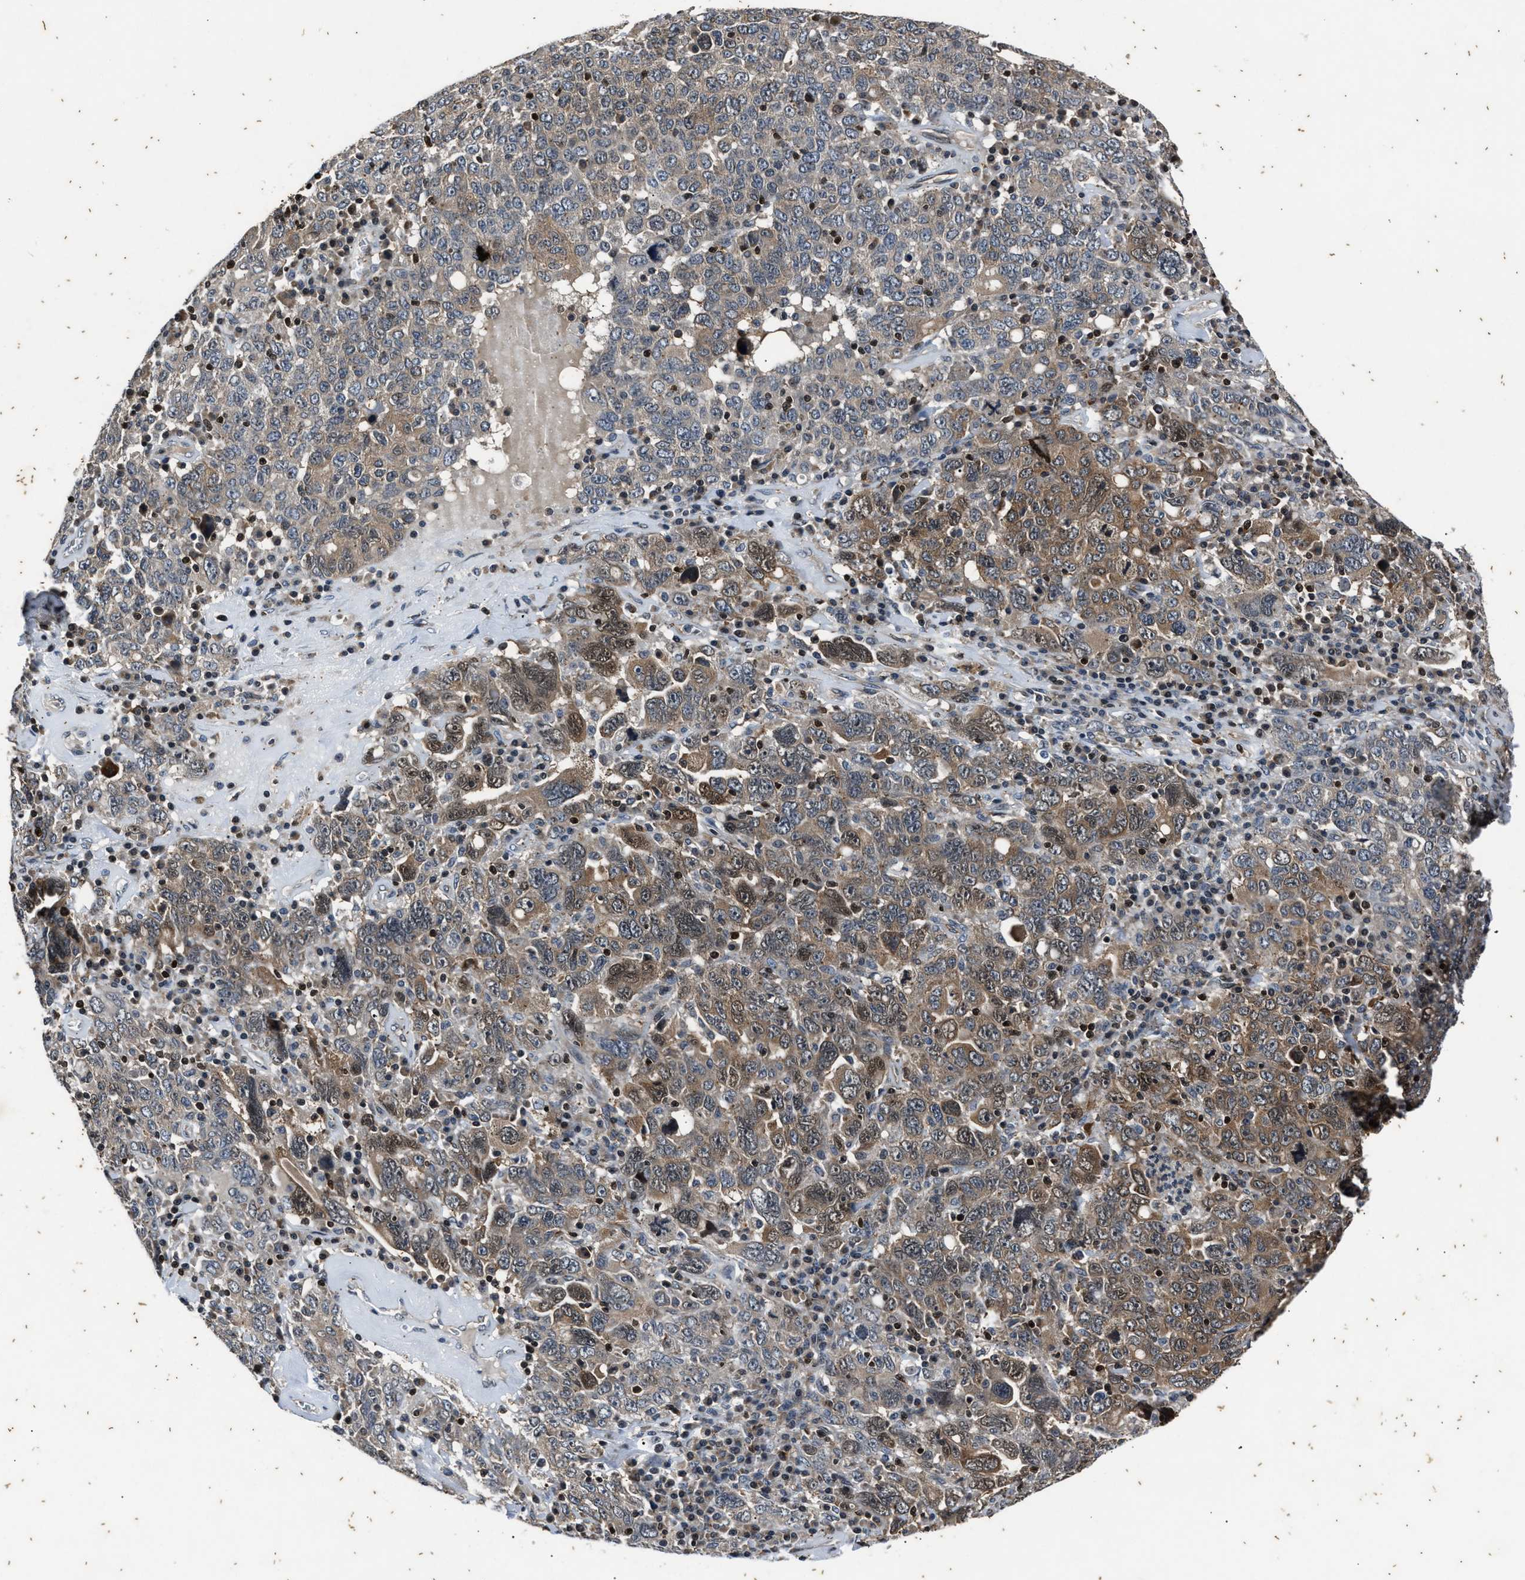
{"staining": {"intensity": "weak", "quantity": "25%-75%", "location": "cytoplasmic/membranous"}, "tissue": "ovarian cancer", "cell_type": "Tumor cells", "image_type": "cancer", "snomed": [{"axis": "morphology", "description": "Carcinoma, endometroid"}, {"axis": "topography", "description": "Ovary"}], "caption": "Protein analysis of ovarian cancer (endometroid carcinoma) tissue demonstrates weak cytoplasmic/membranous positivity in approximately 25%-75% of tumor cells.", "gene": "PTPN7", "patient": {"sex": "female", "age": 62}}